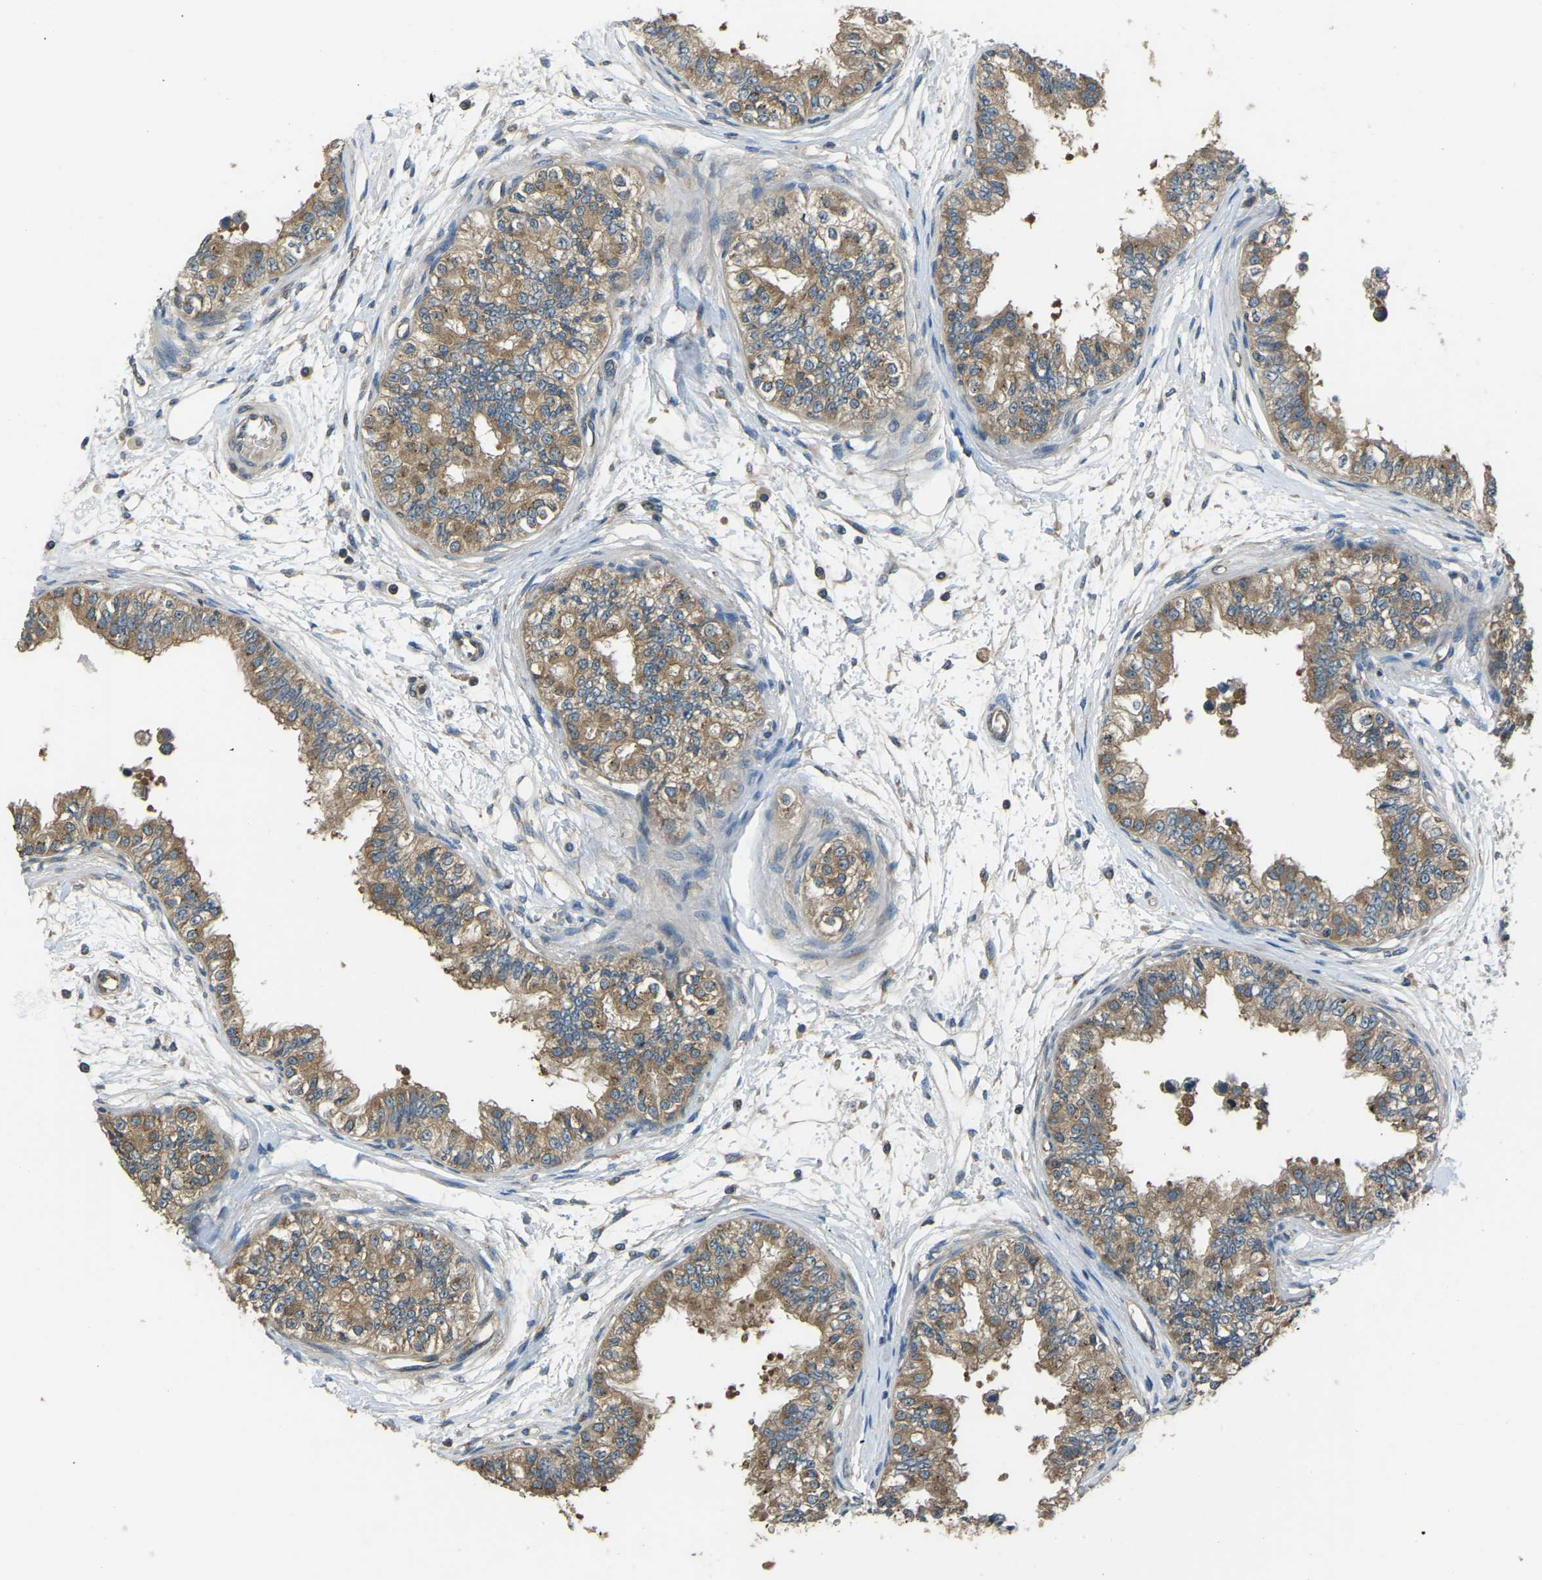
{"staining": {"intensity": "moderate", "quantity": ">75%", "location": "cytoplasmic/membranous"}, "tissue": "epididymis", "cell_type": "Glandular cells", "image_type": "normal", "snomed": [{"axis": "morphology", "description": "Normal tissue, NOS"}, {"axis": "morphology", "description": "Adenocarcinoma, metastatic, NOS"}, {"axis": "topography", "description": "Testis"}, {"axis": "topography", "description": "Epididymis"}], "caption": "The micrograph demonstrates staining of benign epididymis, revealing moderate cytoplasmic/membranous protein positivity (brown color) within glandular cells.", "gene": "AIMP1", "patient": {"sex": "male", "age": 26}}